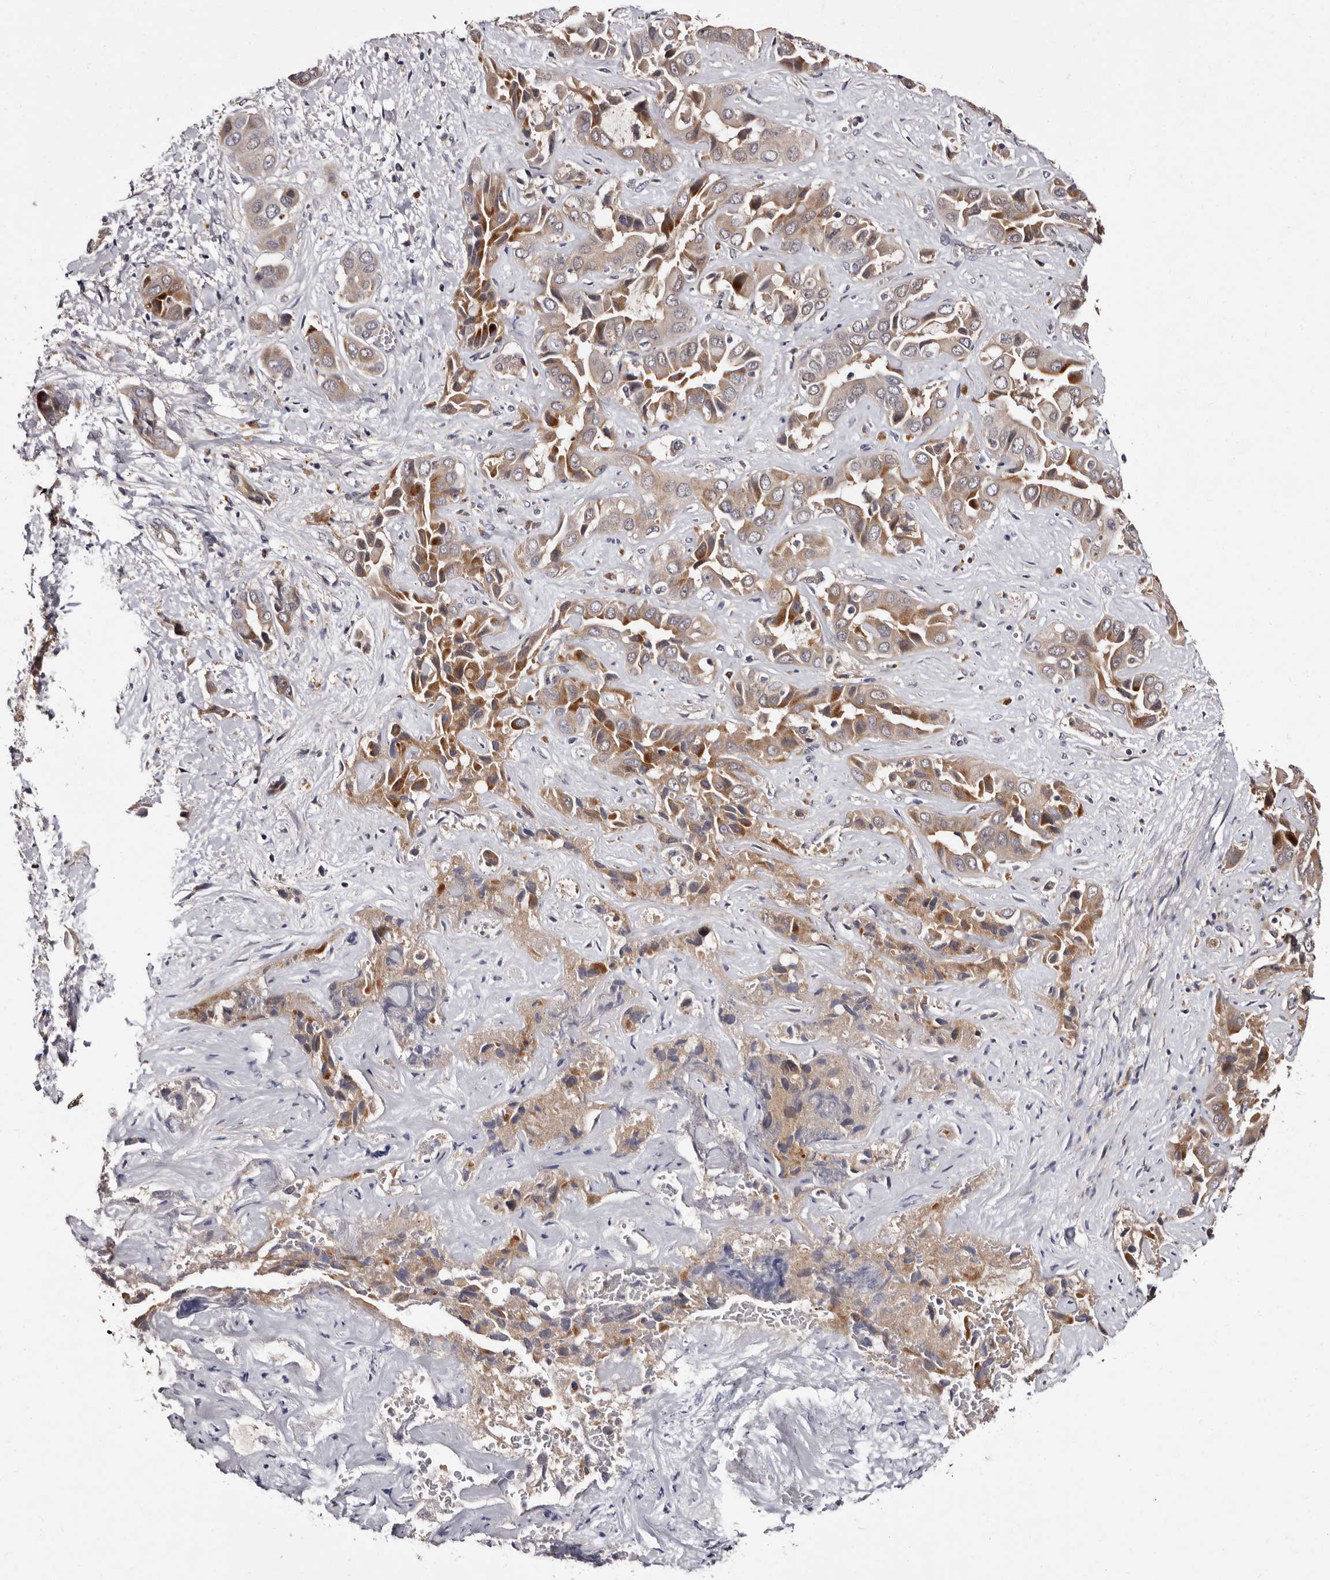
{"staining": {"intensity": "moderate", "quantity": ">75%", "location": "cytoplasmic/membranous"}, "tissue": "liver cancer", "cell_type": "Tumor cells", "image_type": "cancer", "snomed": [{"axis": "morphology", "description": "Cholangiocarcinoma"}, {"axis": "topography", "description": "Liver"}], "caption": "Moderate cytoplasmic/membranous positivity for a protein is identified in about >75% of tumor cells of liver cholangiocarcinoma using immunohistochemistry.", "gene": "DNPH1", "patient": {"sex": "female", "age": 52}}